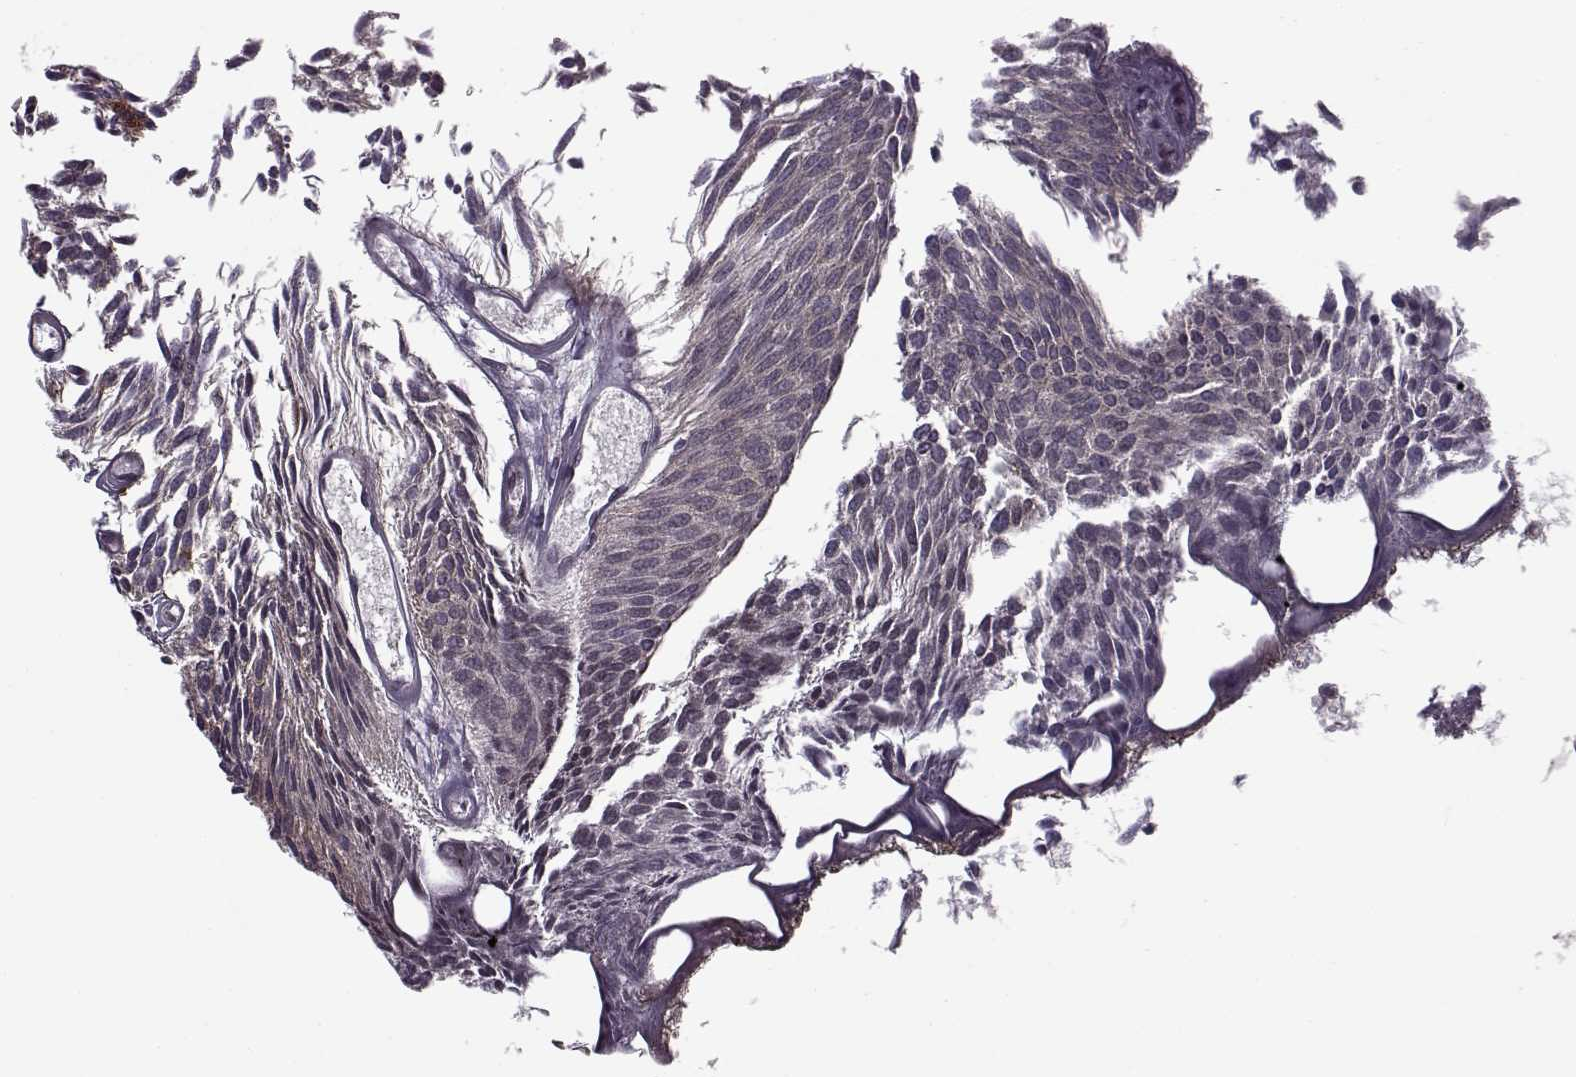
{"staining": {"intensity": "strong", "quantity": "25%-75%", "location": "cytoplasmic/membranous"}, "tissue": "urothelial cancer", "cell_type": "Tumor cells", "image_type": "cancer", "snomed": [{"axis": "morphology", "description": "Urothelial carcinoma, Low grade"}, {"axis": "topography", "description": "Urinary bladder"}], "caption": "A photomicrograph of human urothelial cancer stained for a protein displays strong cytoplasmic/membranous brown staining in tumor cells.", "gene": "RPL31", "patient": {"sex": "male", "age": 63}}